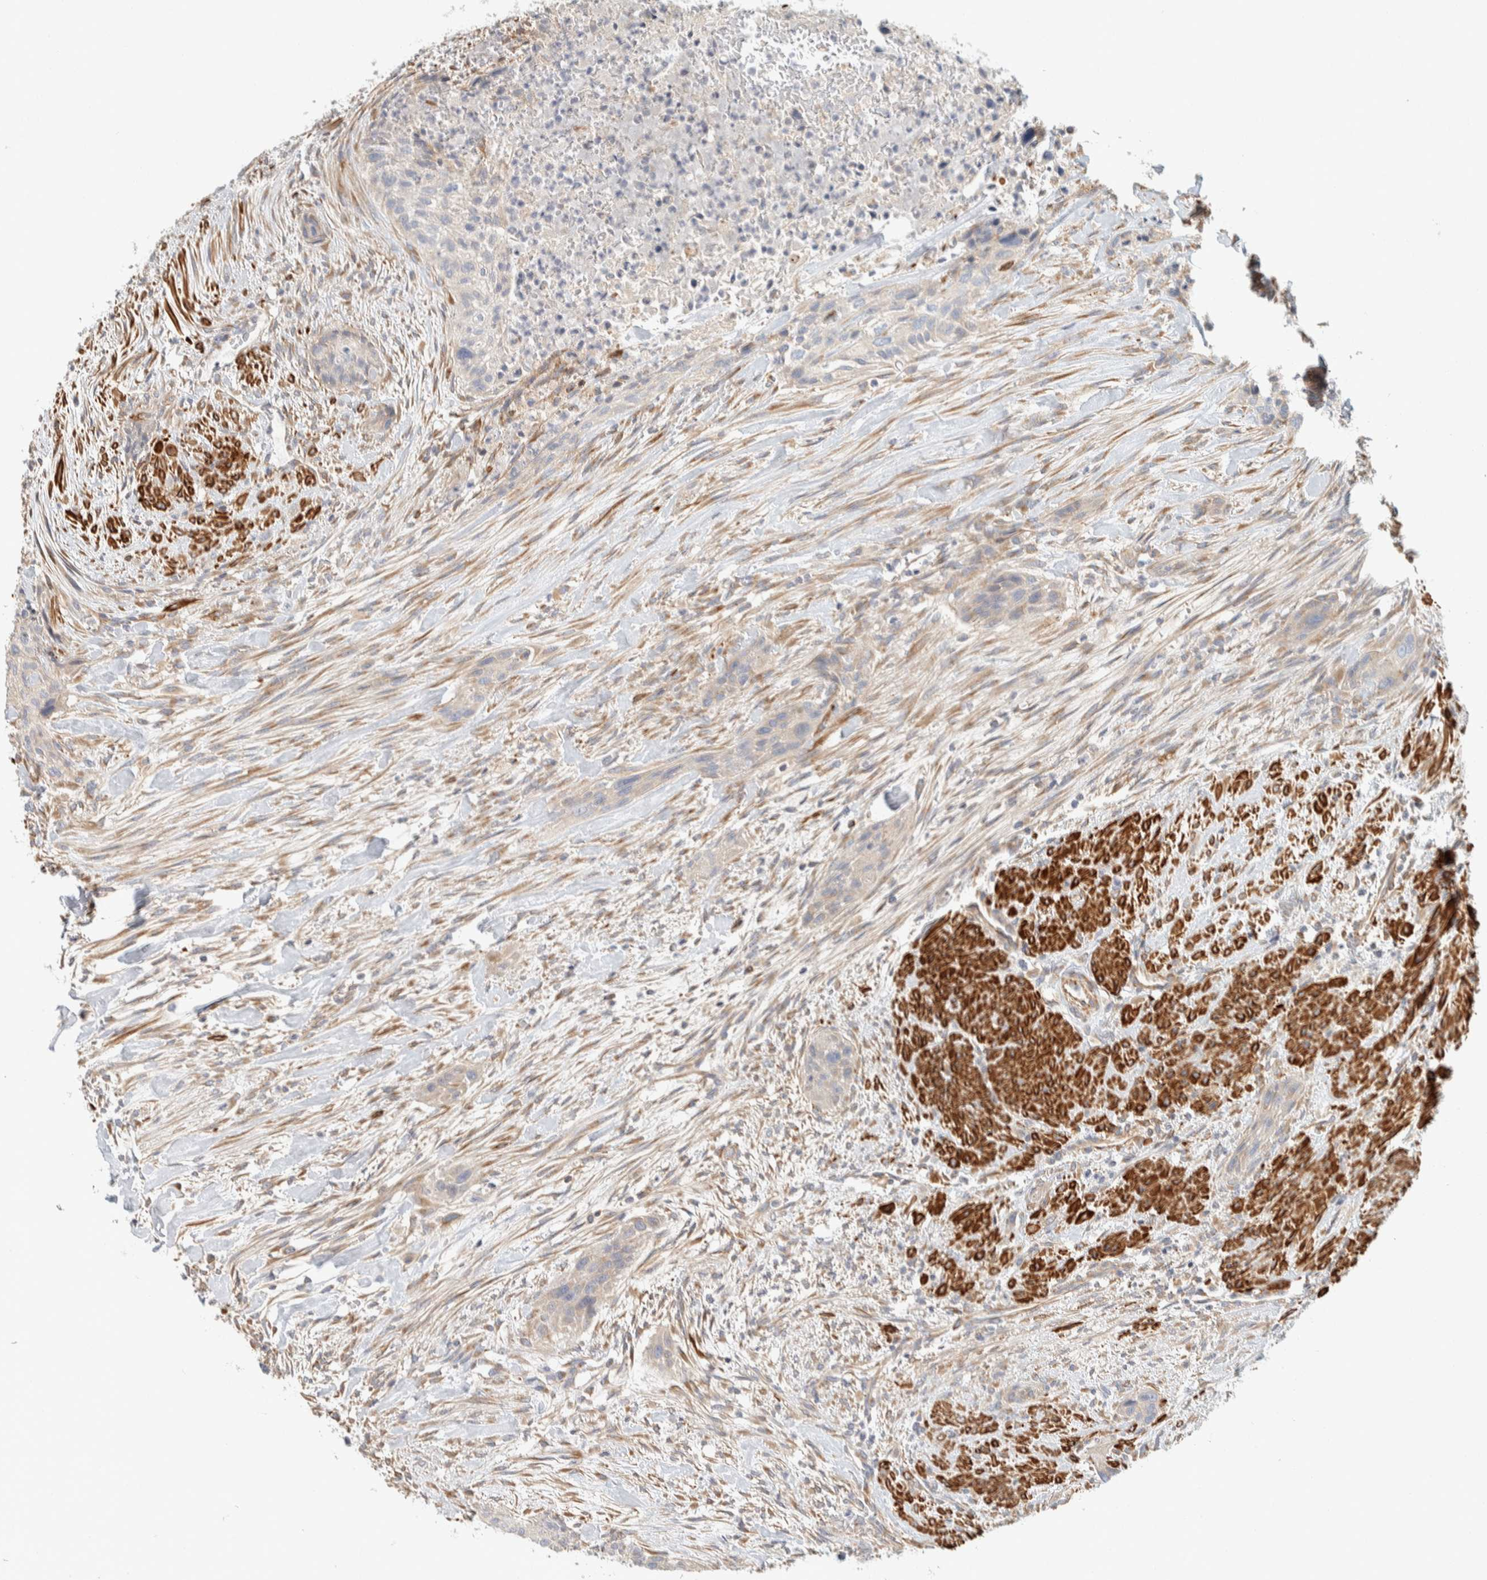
{"staining": {"intensity": "negative", "quantity": "none", "location": "none"}, "tissue": "urothelial cancer", "cell_type": "Tumor cells", "image_type": "cancer", "snomed": [{"axis": "morphology", "description": "Urothelial carcinoma, High grade"}, {"axis": "topography", "description": "Urinary bladder"}], "caption": "Tumor cells are negative for protein expression in human urothelial cancer.", "gene": "CDR2", "patient": {"sex": "male", "age": 35}}